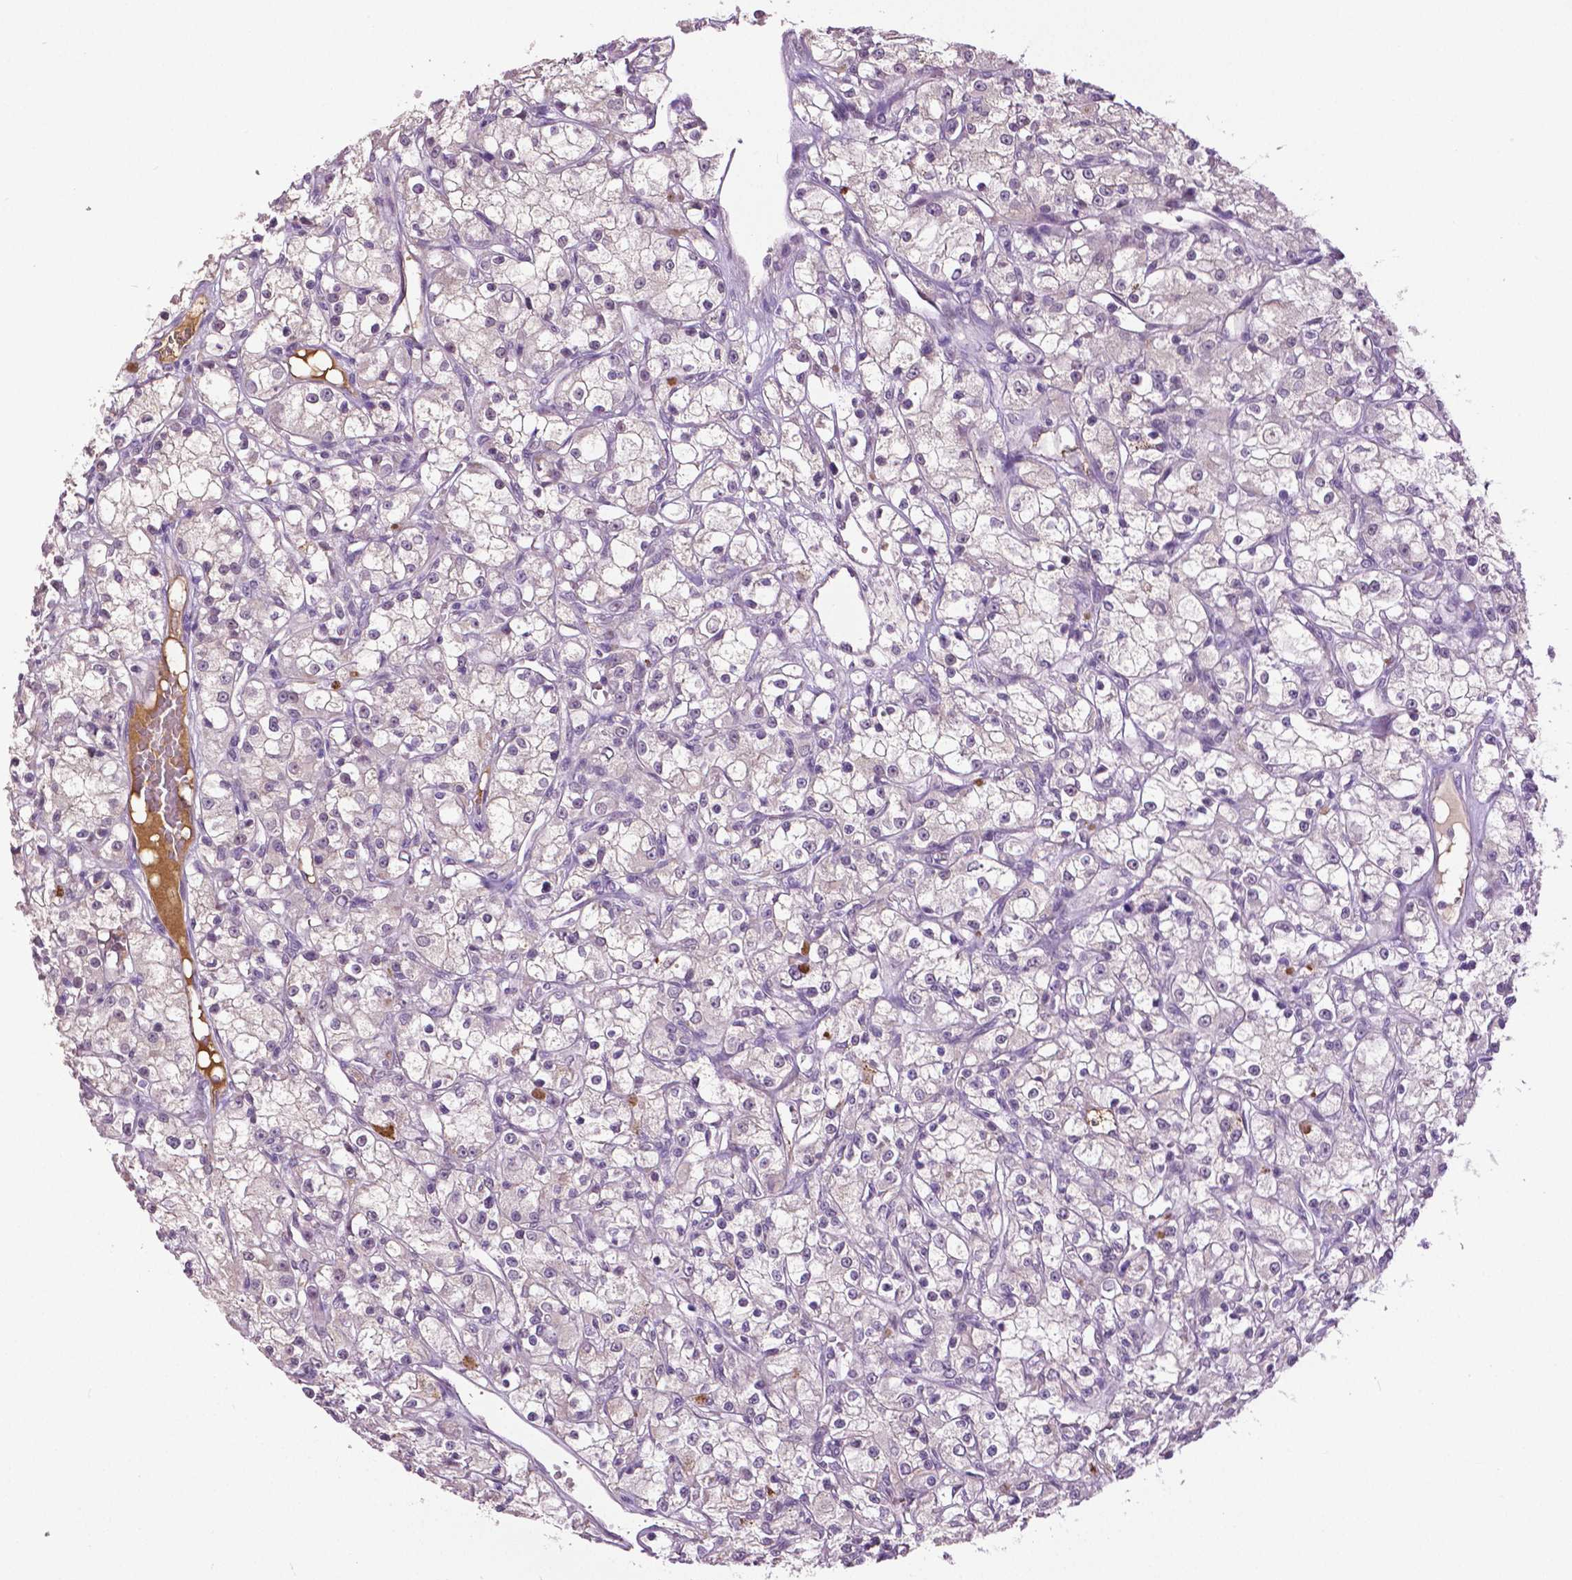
{"staining": {"intensity": "negative", "quantity": "none", "location": "none"}, "tissue": "renal cancer", "cell_type": "Tumor cells", "image_type": "cancer", "snomed": [{"axis": "morphology", "description": "Adenocarcinoma, NOS"}, {"axis": "topography", "description": "Kidney"}], "caption": "Photomicrograph shows no significant protein expression in tumor cells of renal cancer.", "gene": "PTPN5", "patient": {"sex": "female", "age": 59}}